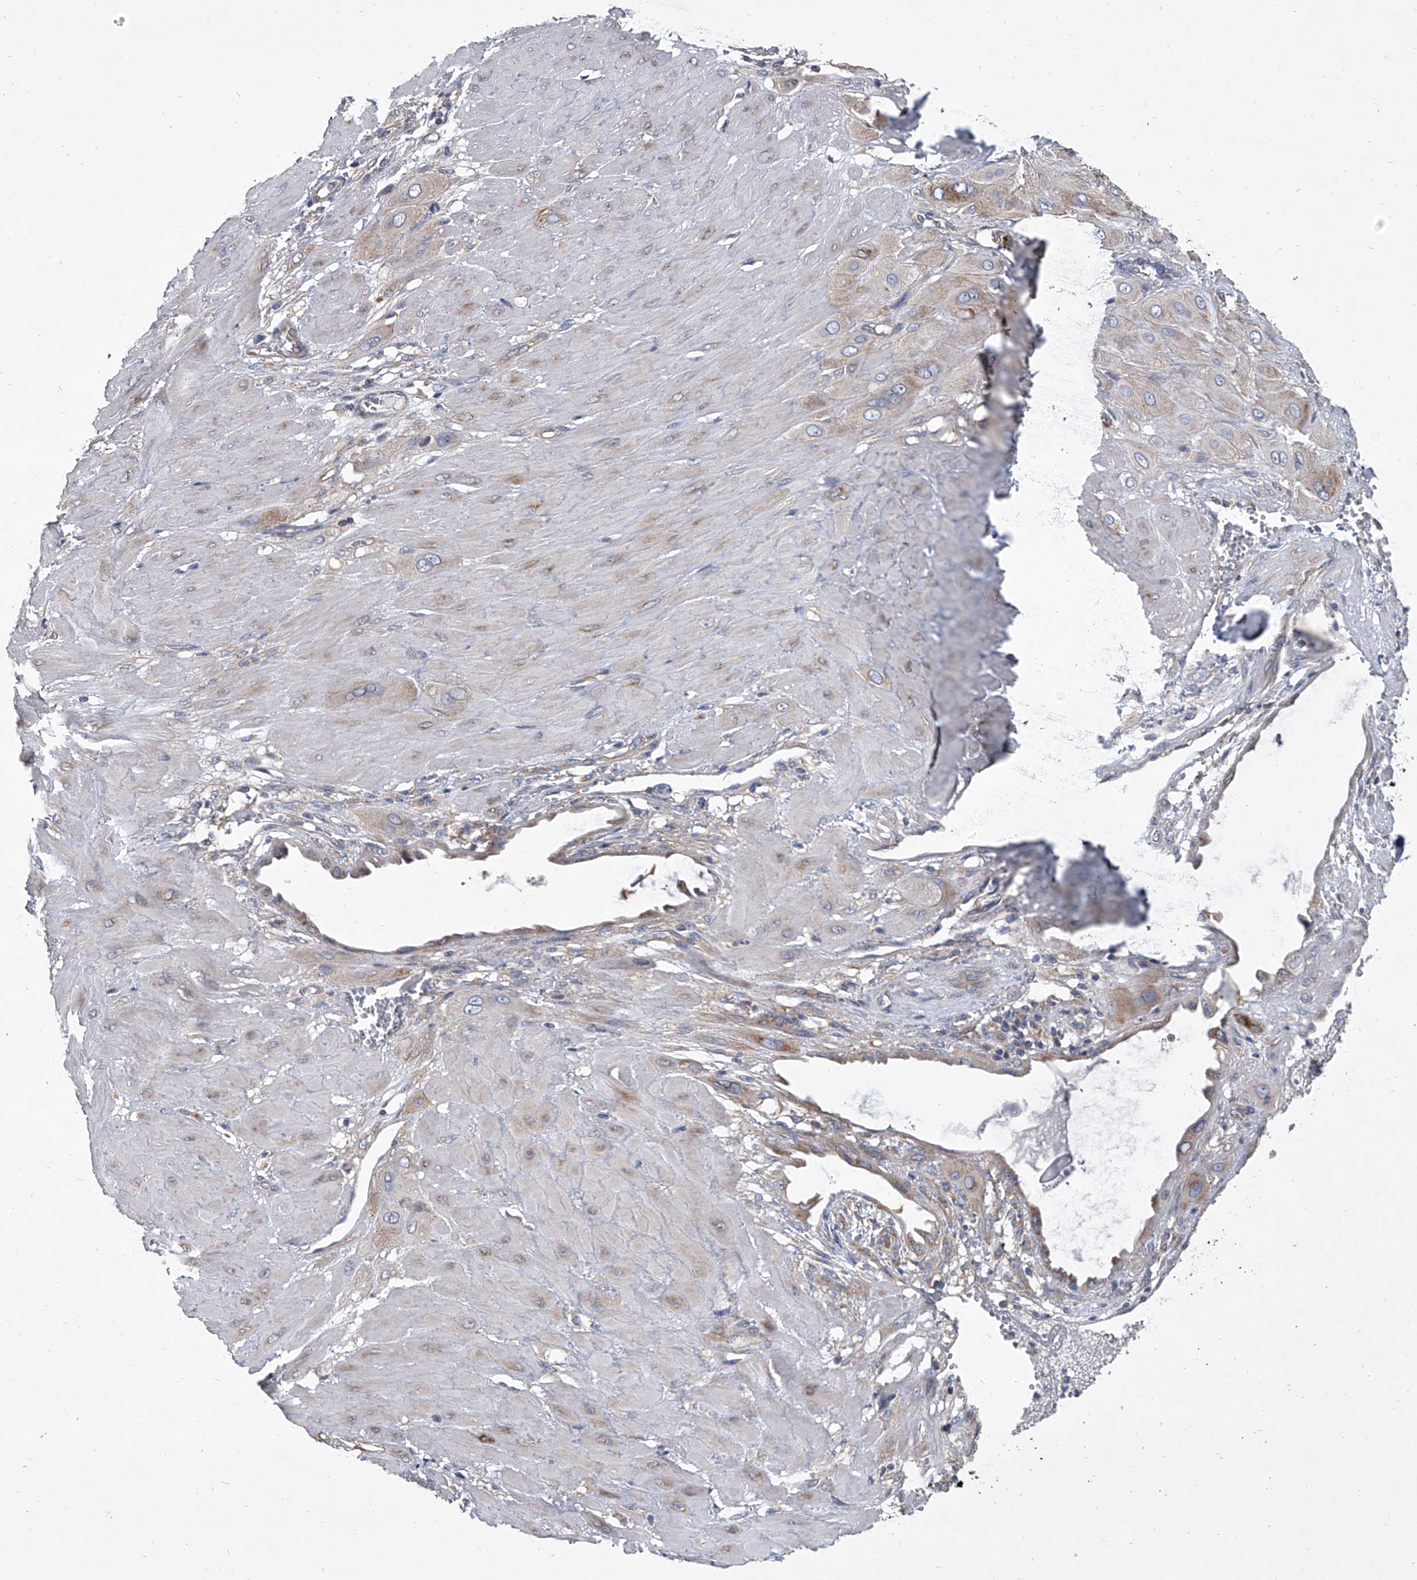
{"staining": {"intensity": "weak", "quantity": "<25%", "location": "cytoplasmic/membranous"}, "tissue": "cervical cancer", "cell_type": "Tumor cells", "image_type": "cancer", "snomed": [{"axis": "morphology", "description": "Squamous cell carcinoma, NOS"}, {"axis": "topography", "description": "Cervix"}], "caption": "IHC of cervical cancer displays no expression in tumor cells.", "gene": "EIF2S2", "patient": {"sex": "female", "age": 34}}